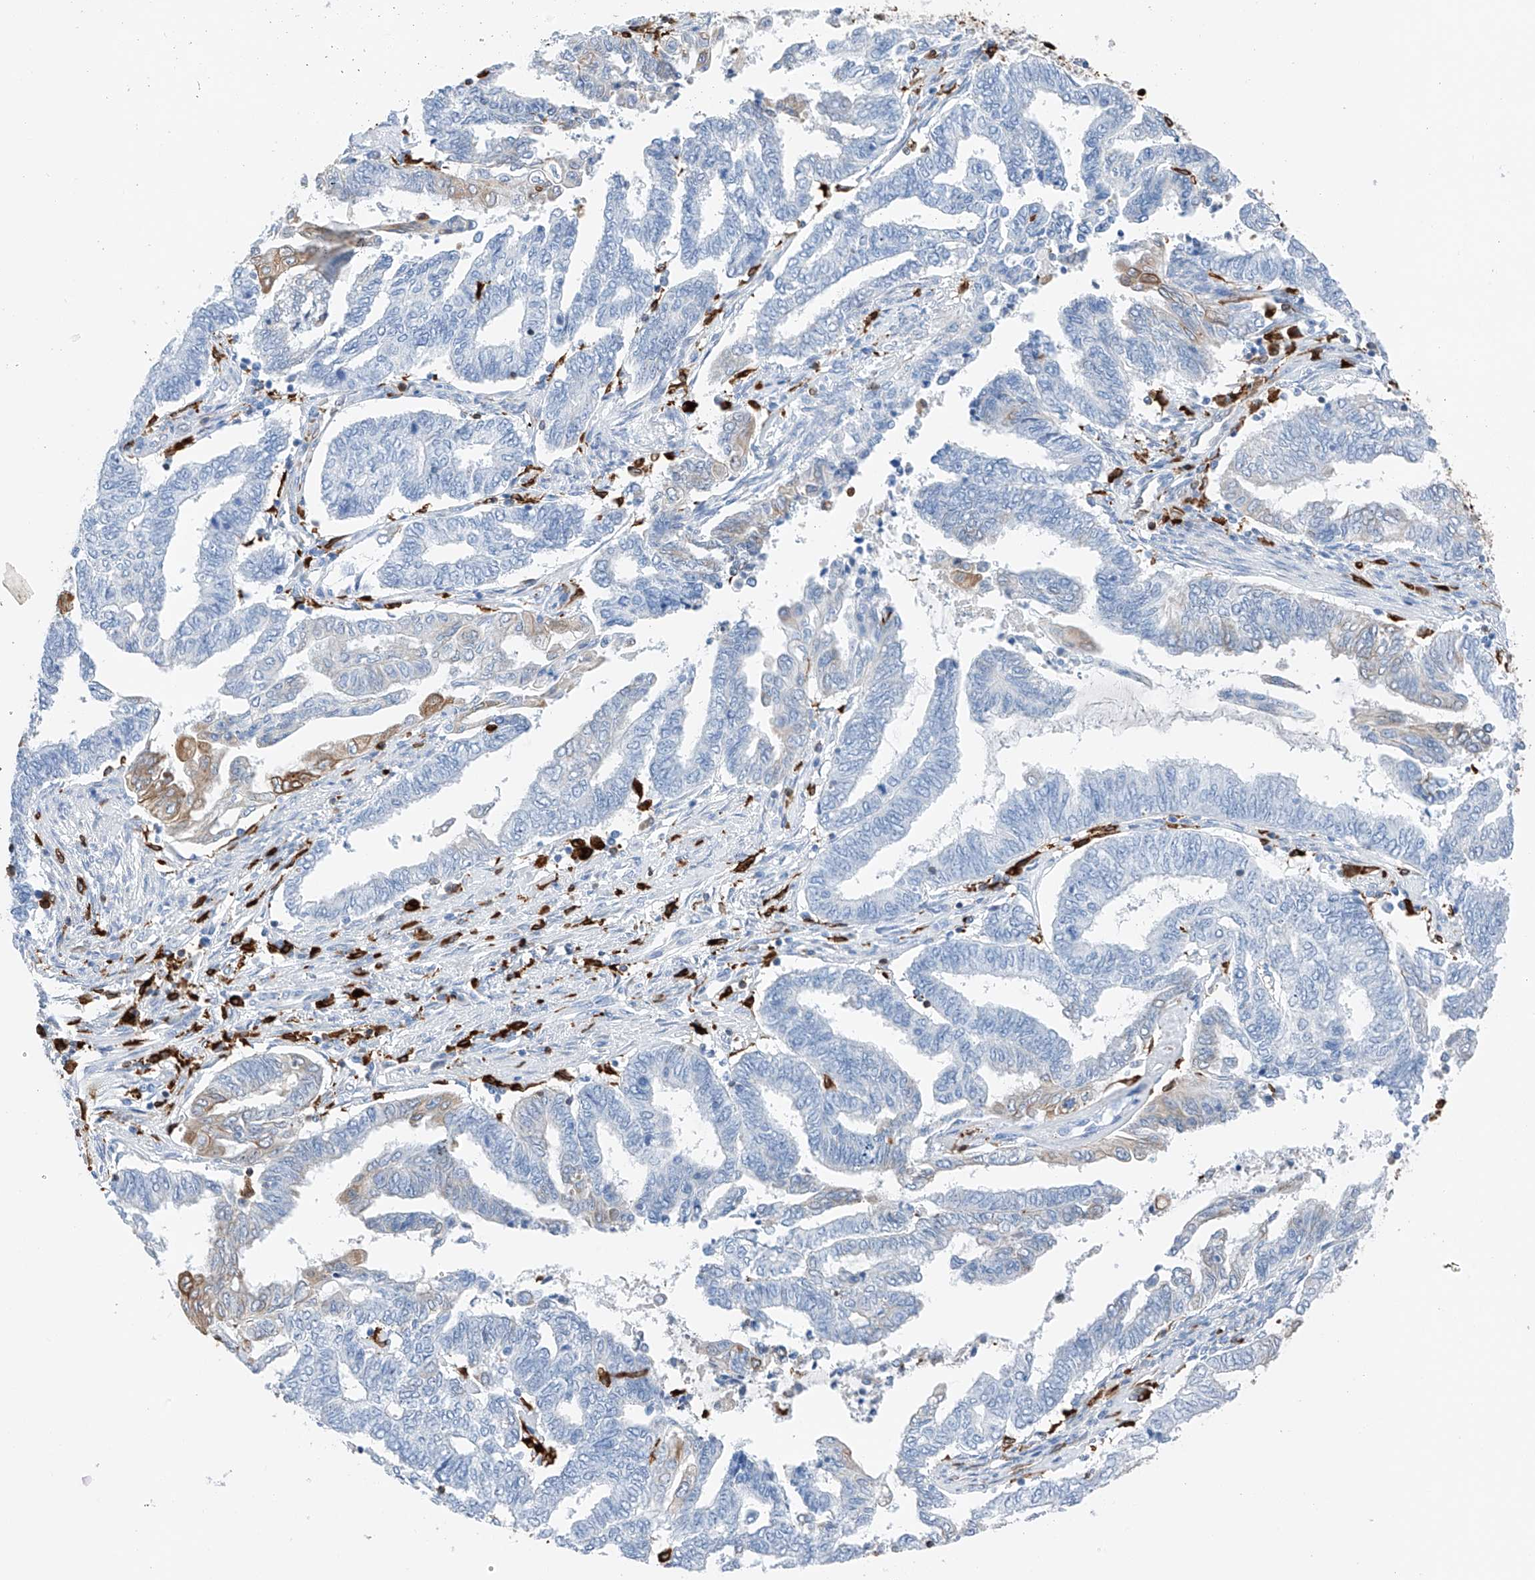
{"staining": {"intensity": "moderate", "quantity": "<25%", "location": "cytoplasmic/membranous"}, "tissue": "endometrial cancer", "cell_type": "Tumor cells", "image_type": "cancer", "snomed": [{"axis": "morphology", "description": "Adenocarcinoma, NOS"}, {"axis": "topography", "description": "Uterus"}, {"axis": "topography", "description": "Endometrium"}], "caption": "Tumor cells display low levels of moderate cytoplasmic/membranous staining in about <25% of cells in human endometrial cancer (adenocarcinoma).", "gene": "TBXAS1", "patient": {"sex": "female", "age": 70}}